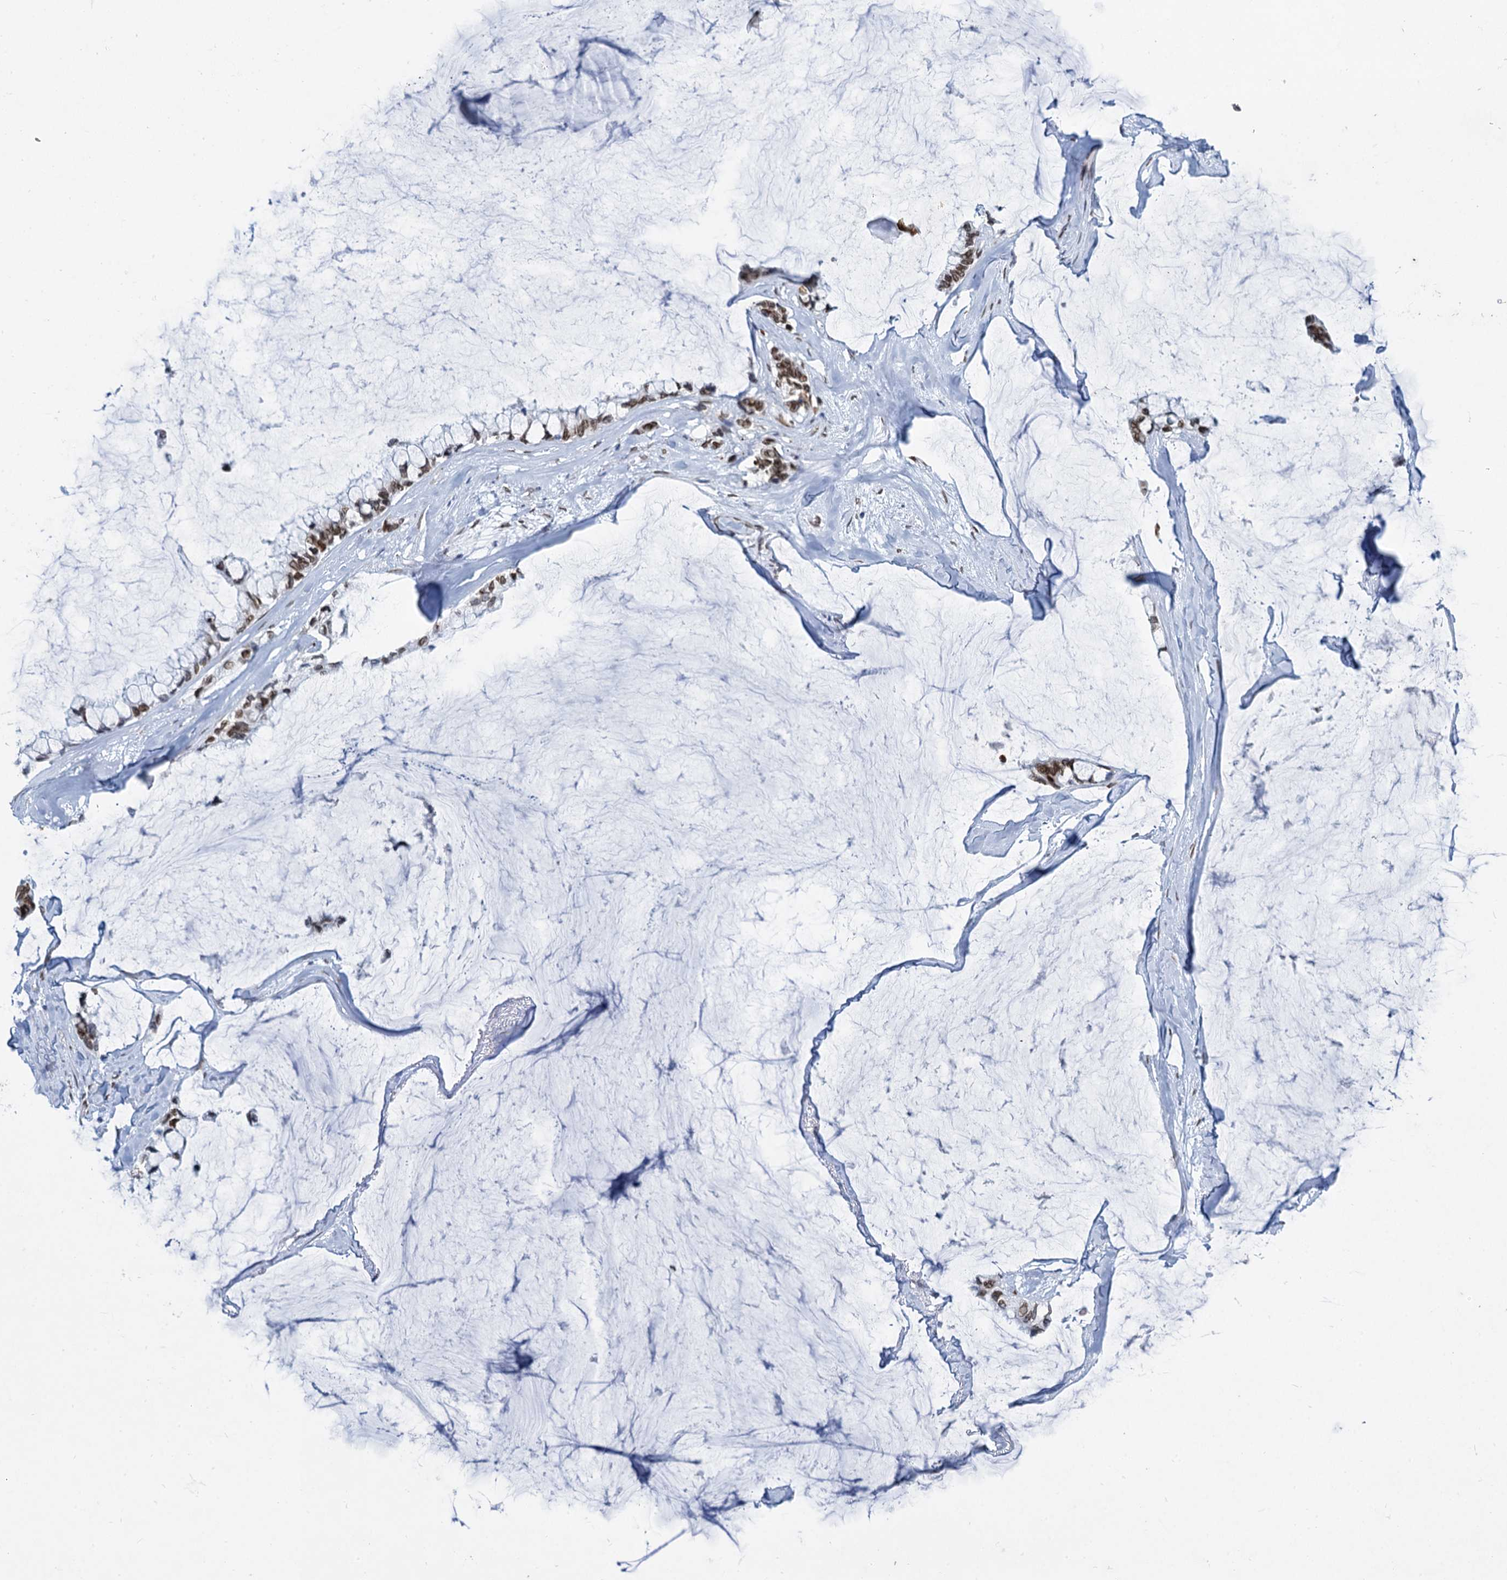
{"staining": {"intensity": "moderate", "quantity": "25%-75%", "location": "cytoplasmic/membranous,nuclear"}, "tissue": "ovarian cancer", "cell_type": "Tumor cells", "image_type": "cancer", "snomed": [{"axis": "morphology", "description": "Cystadenocarcinoma, mucinous, NOS"}, {"axis": "topography", "description": "Ovary"}], "caption": "Ovarian cancer (mucinous cystadenocarcinoma) tissue displays moderate cytoplasmic/membranous and nuclear staining in about 25%-75% of tumor cells, visualized by immunohistochemistry.", "gene": "PRSS35", "patient": {"sex": "female", "age": 39}}